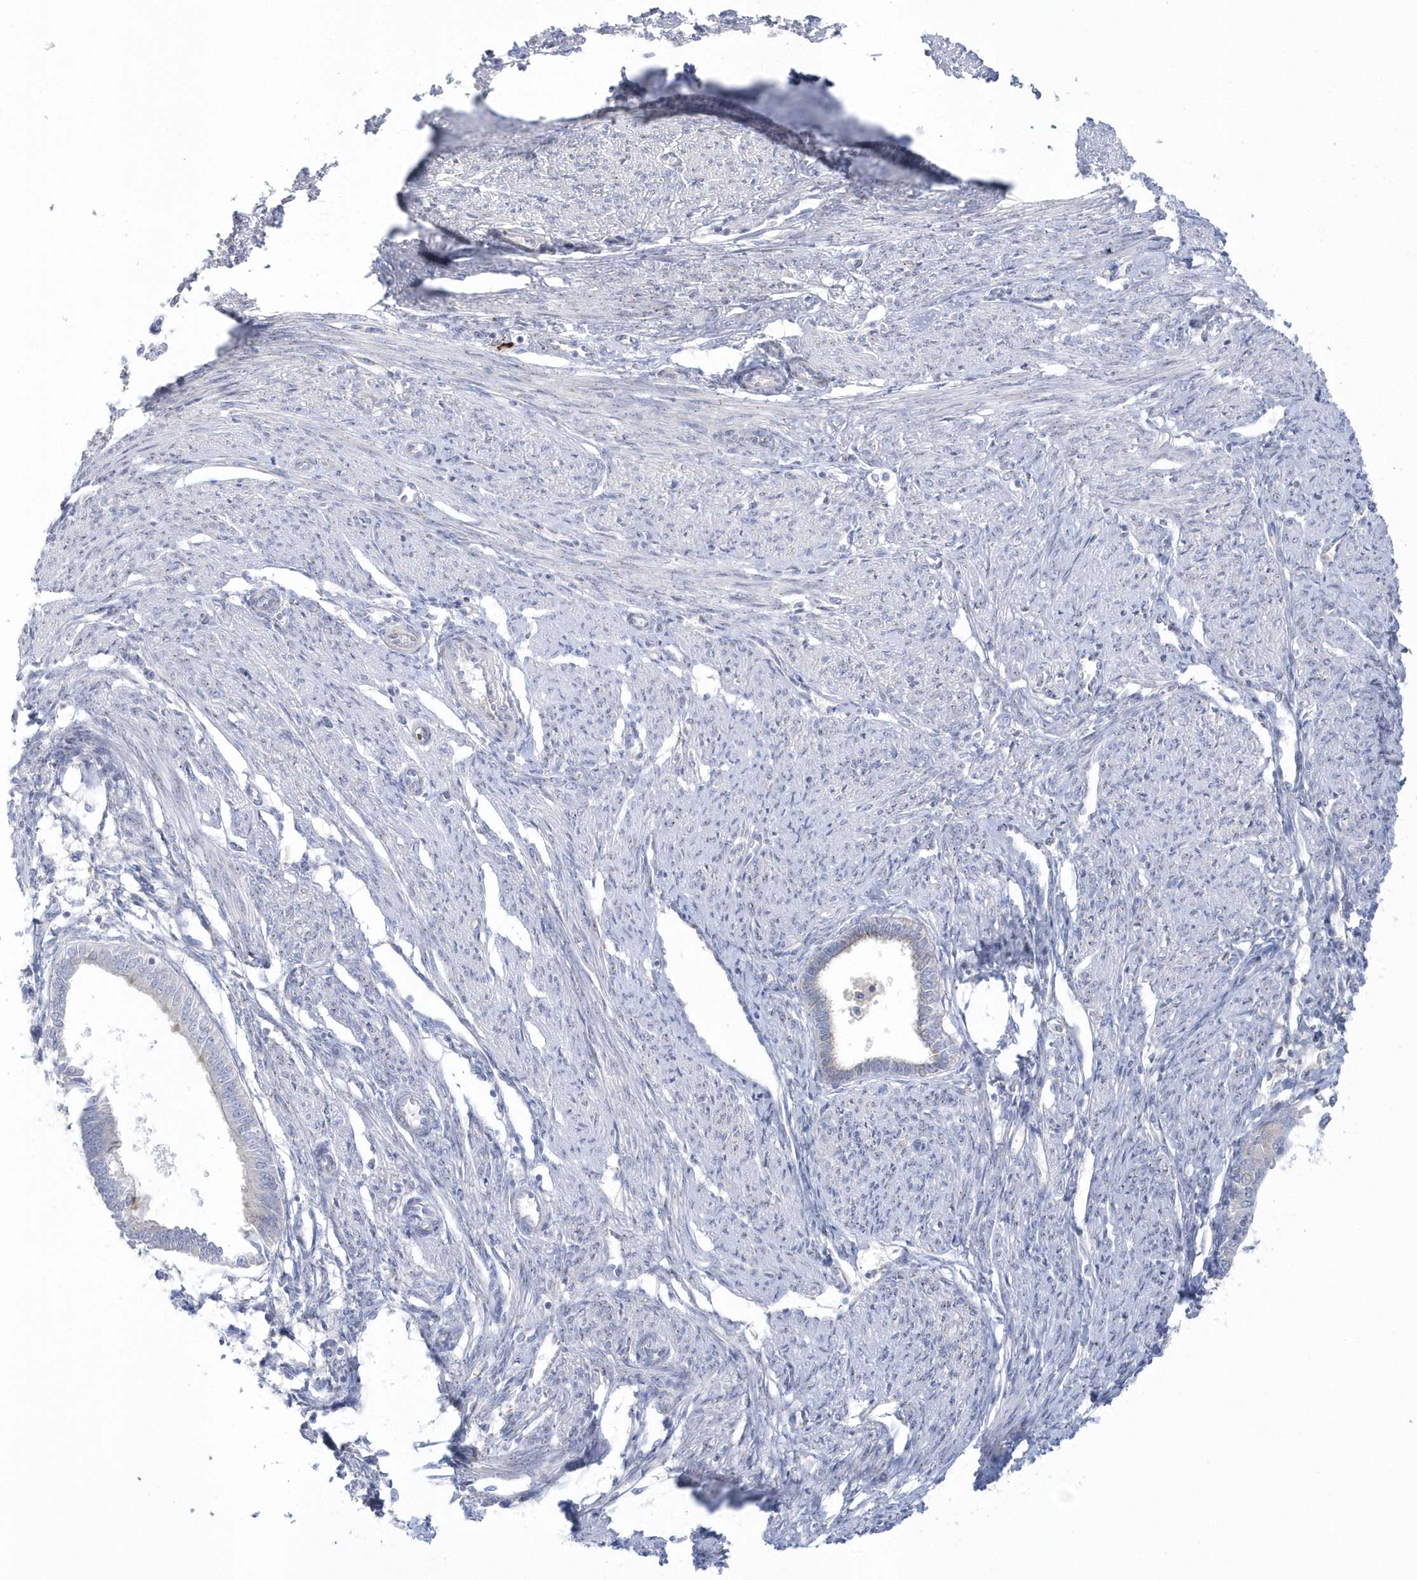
{"staining": {"intensity": "weak", "quantity": "<25%", "location": "cytoplasmic/membranous"}, "tissue": "endometrial cancer", "cell_type": "Tumor cells", "image_type": "cancer", "snomed": [{"axis": "morphology", "description": "Adenocarcinoma, NOS"}, {"axis": "topography", "description": "Endometrium"}], "caption": "This is a image of immunohistochemistry staining of endometrial adenocarcinoma, which shows no staining in tumor cells.", "gene": "SEMA3D", "patient": {"sex": "female", "age": 58}}